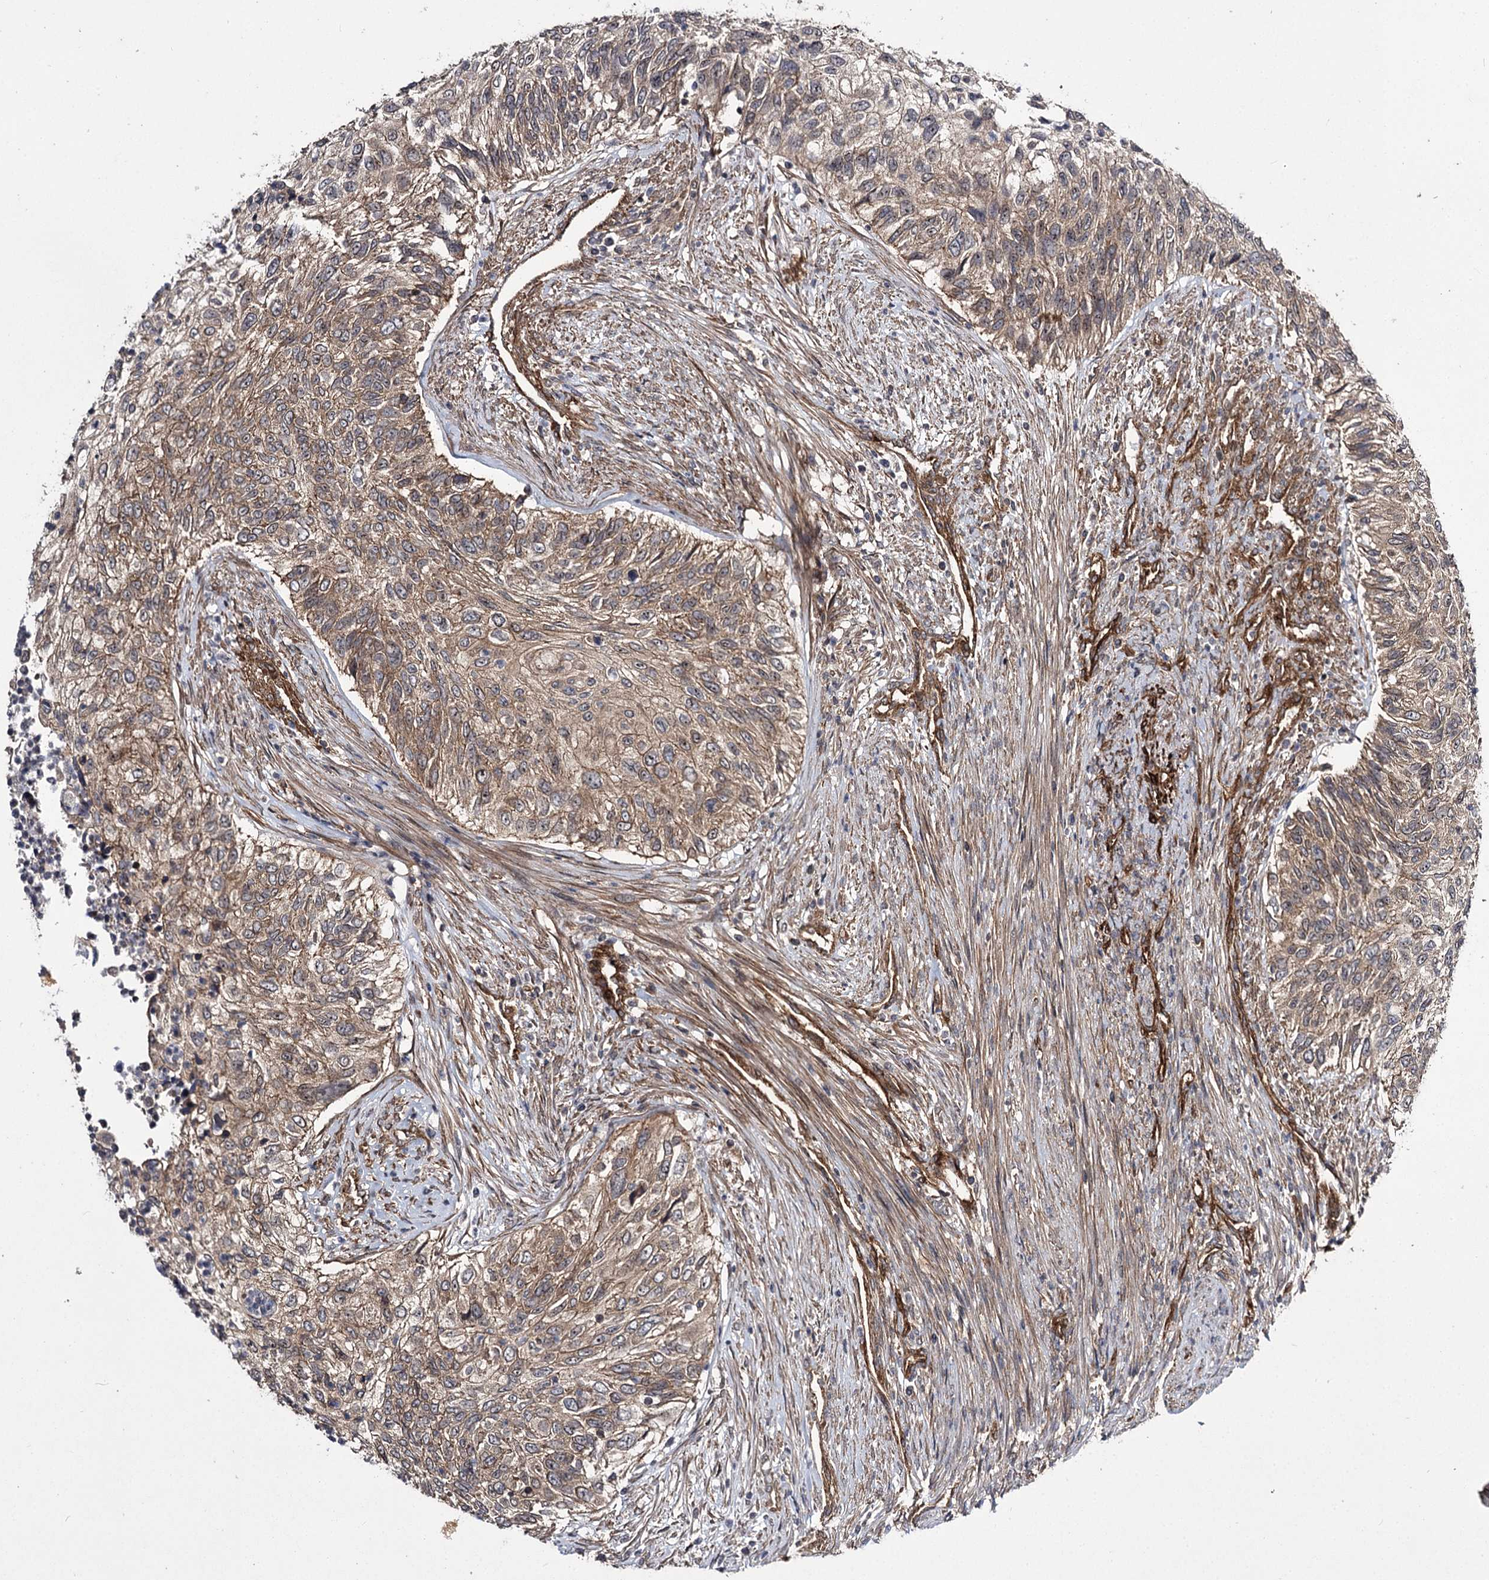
{"staining": {"intensity": "moderate", "quantity": ">75%", "location": "cytoplasmic/membranous"}, "tissue": "urothelial cancer", "cell_type": "Tumor cells", "image_type": "cancer", "snomed": [{"axis": "morphology", "description": "Urothelial carcinoma, High grade"}, {"axis": "topography", "description": "Urinary bladder"}], "caption": "Moderate cytoplasmic/membranous positivity for a protein is seen in approximately >75% of tumor cells of urothelial carcinoma (high-grade) using immunohistochemistry (IHC).", "gene": "MYO1C", "patient": {"sex": "female", "age": 60}}